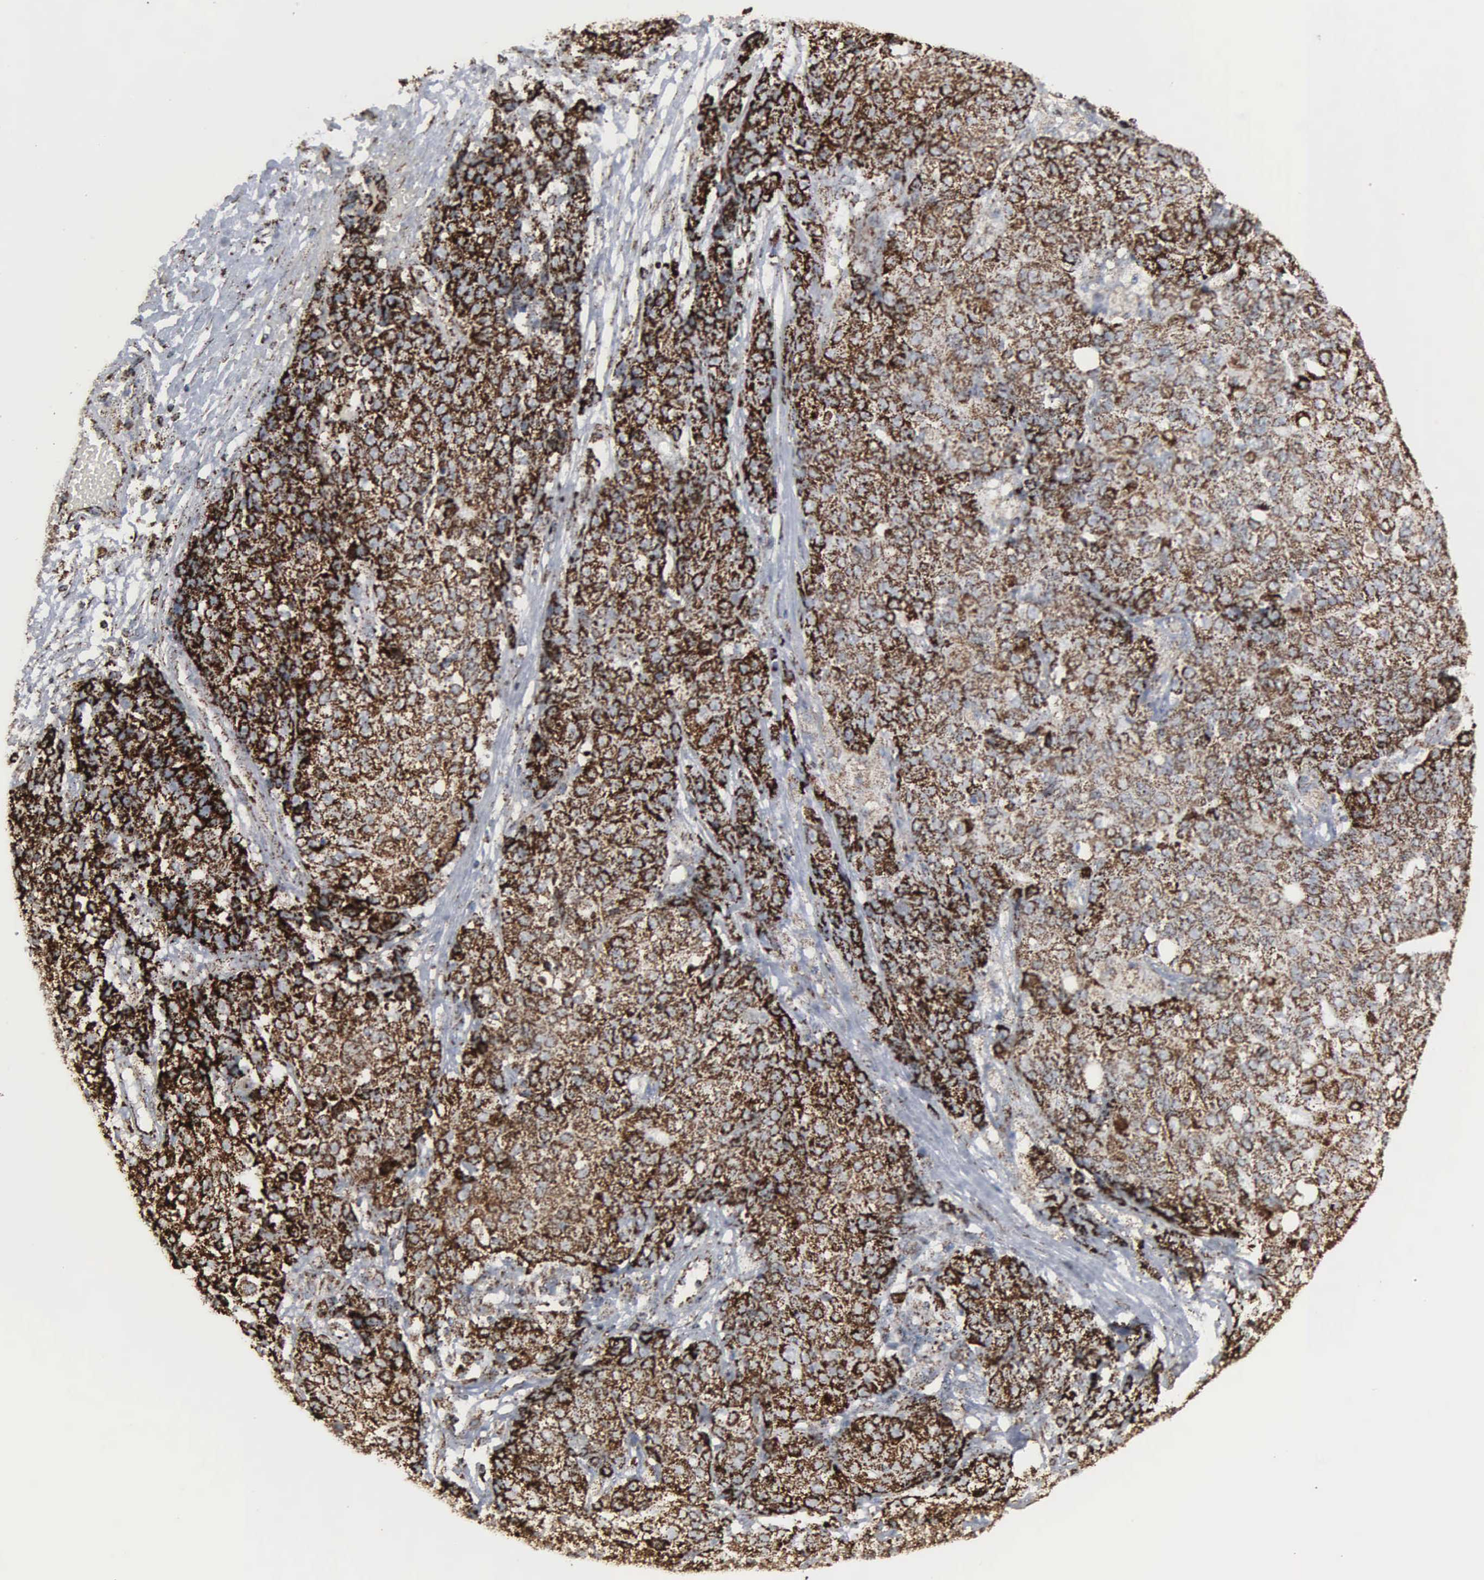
{"staining": {"intensity": "strong", "quantity": ">75%", "location": "cytoplasmic/membranous"}, "tissue": "ovarian cancer", "cell_type": "Tumor cells", "image_type": "cancer", "snomed": [{"axis": "morphology", "description": "Carcinoma, endometroid"}, {"axis": "topography", "description": "Ovary"}], "caption": "Strong cytoplasmic/membranous expression is present in approximately >75% of tumor cells in endometroid carcinoma (ovarian).", "gene": "HSPA9", "patient": {"sex": "female", "age": 42}}